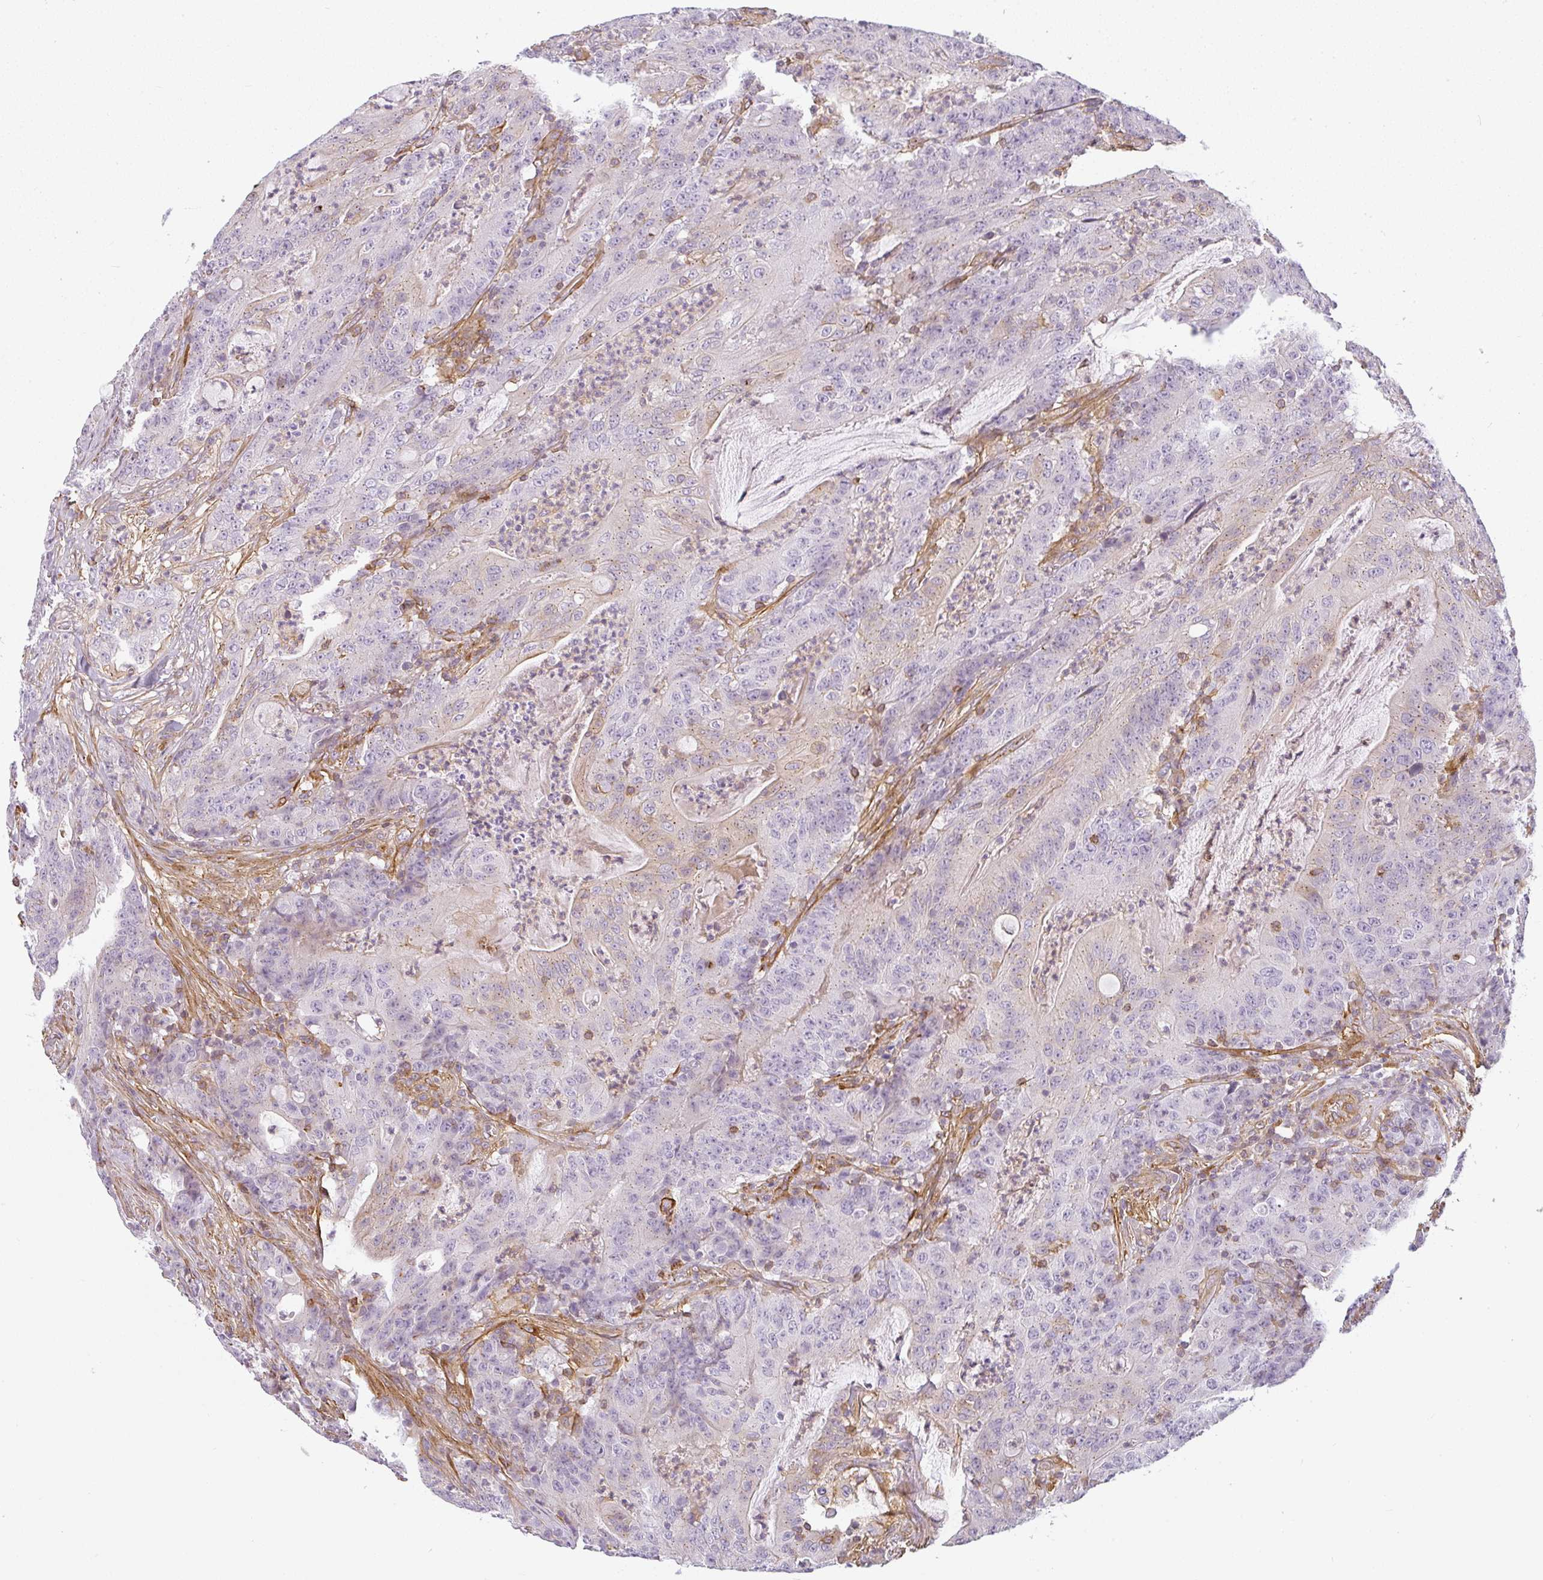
{"staining": {"intensity": "weak", "quantity": "<25%", "location": "cytoplasmic/membranous"}, "tissue": "colorectal cancer", "cell_type": "Tumor cells", "image_type": "cancer", "snomed": [{"axis": "morphology", "description": "Adenocarcinoma, NOS"}, {"axis": "topography", "description": "Colon"}], "caption": "This micrograph is of colorectal adenocarcinoma stained with IHC to label a protein in brown with the nuclei are counter-stained blue. There is no staining in tumor cells.", "gene": "SULF1", "patient": {"sex": "male", "age": 83}}